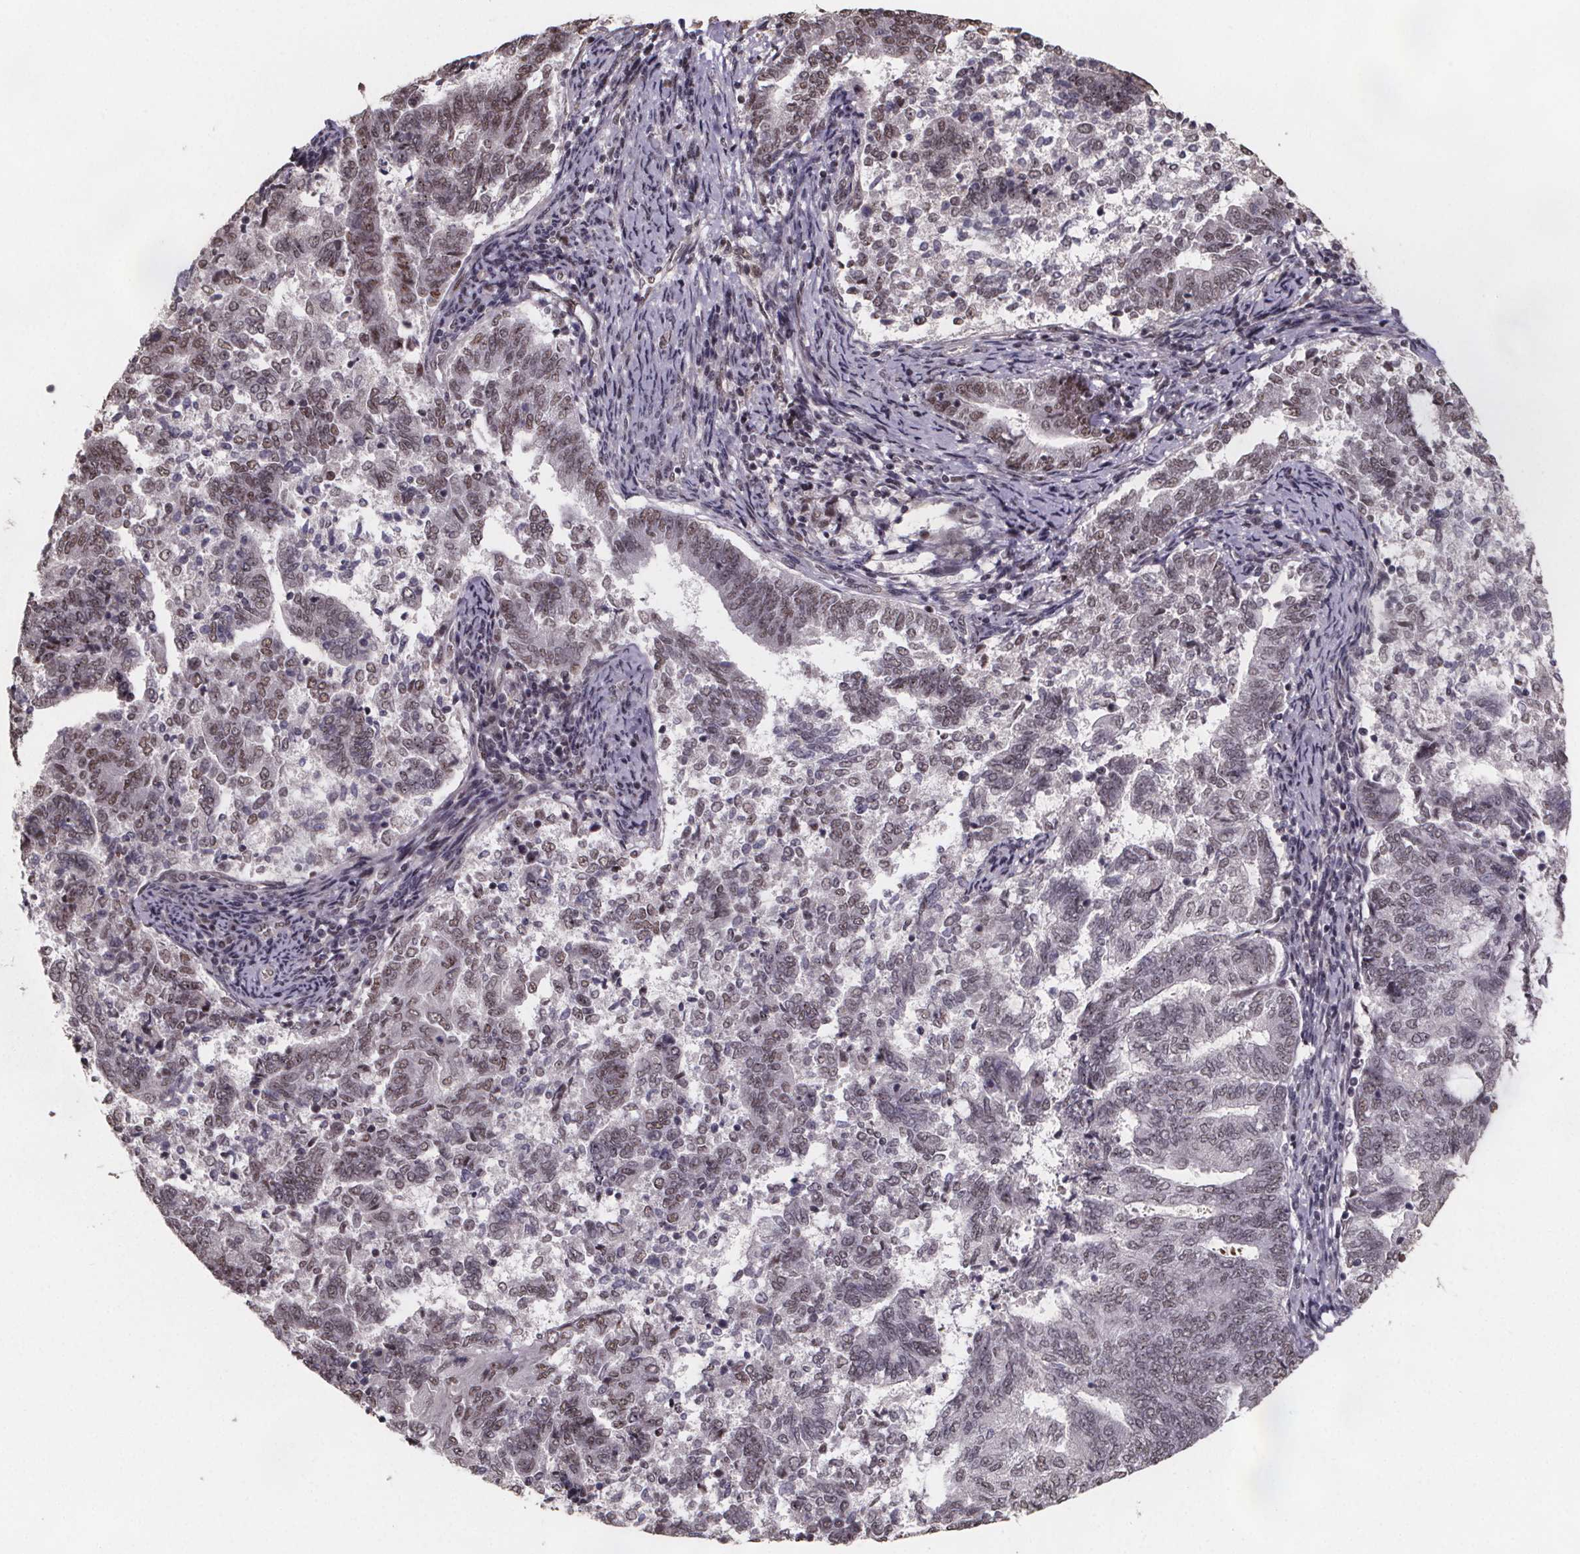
{"staining": {"intensity": "moderate", "quantity": ">75%", "location": "nuclear"}, "tissue": "endometrial cancer", "cell_type": "Tumor cells", "image_type": "cancer", "snomed": [{"axis": "morphology", "description": "Adenocarcinoma, NOS"}, {"axis": "topography", "description": "Endometrium"}], "caption": "DAB (3,3'-diaminobenzidine) immunohistochemical staining of human adenocarcinoma (endometrial) displays moderate nuclear protein staining in approximately >75% of tumor cells.", "gene": "U2SURP", "patient": {"sex": "female", "age": 65}}